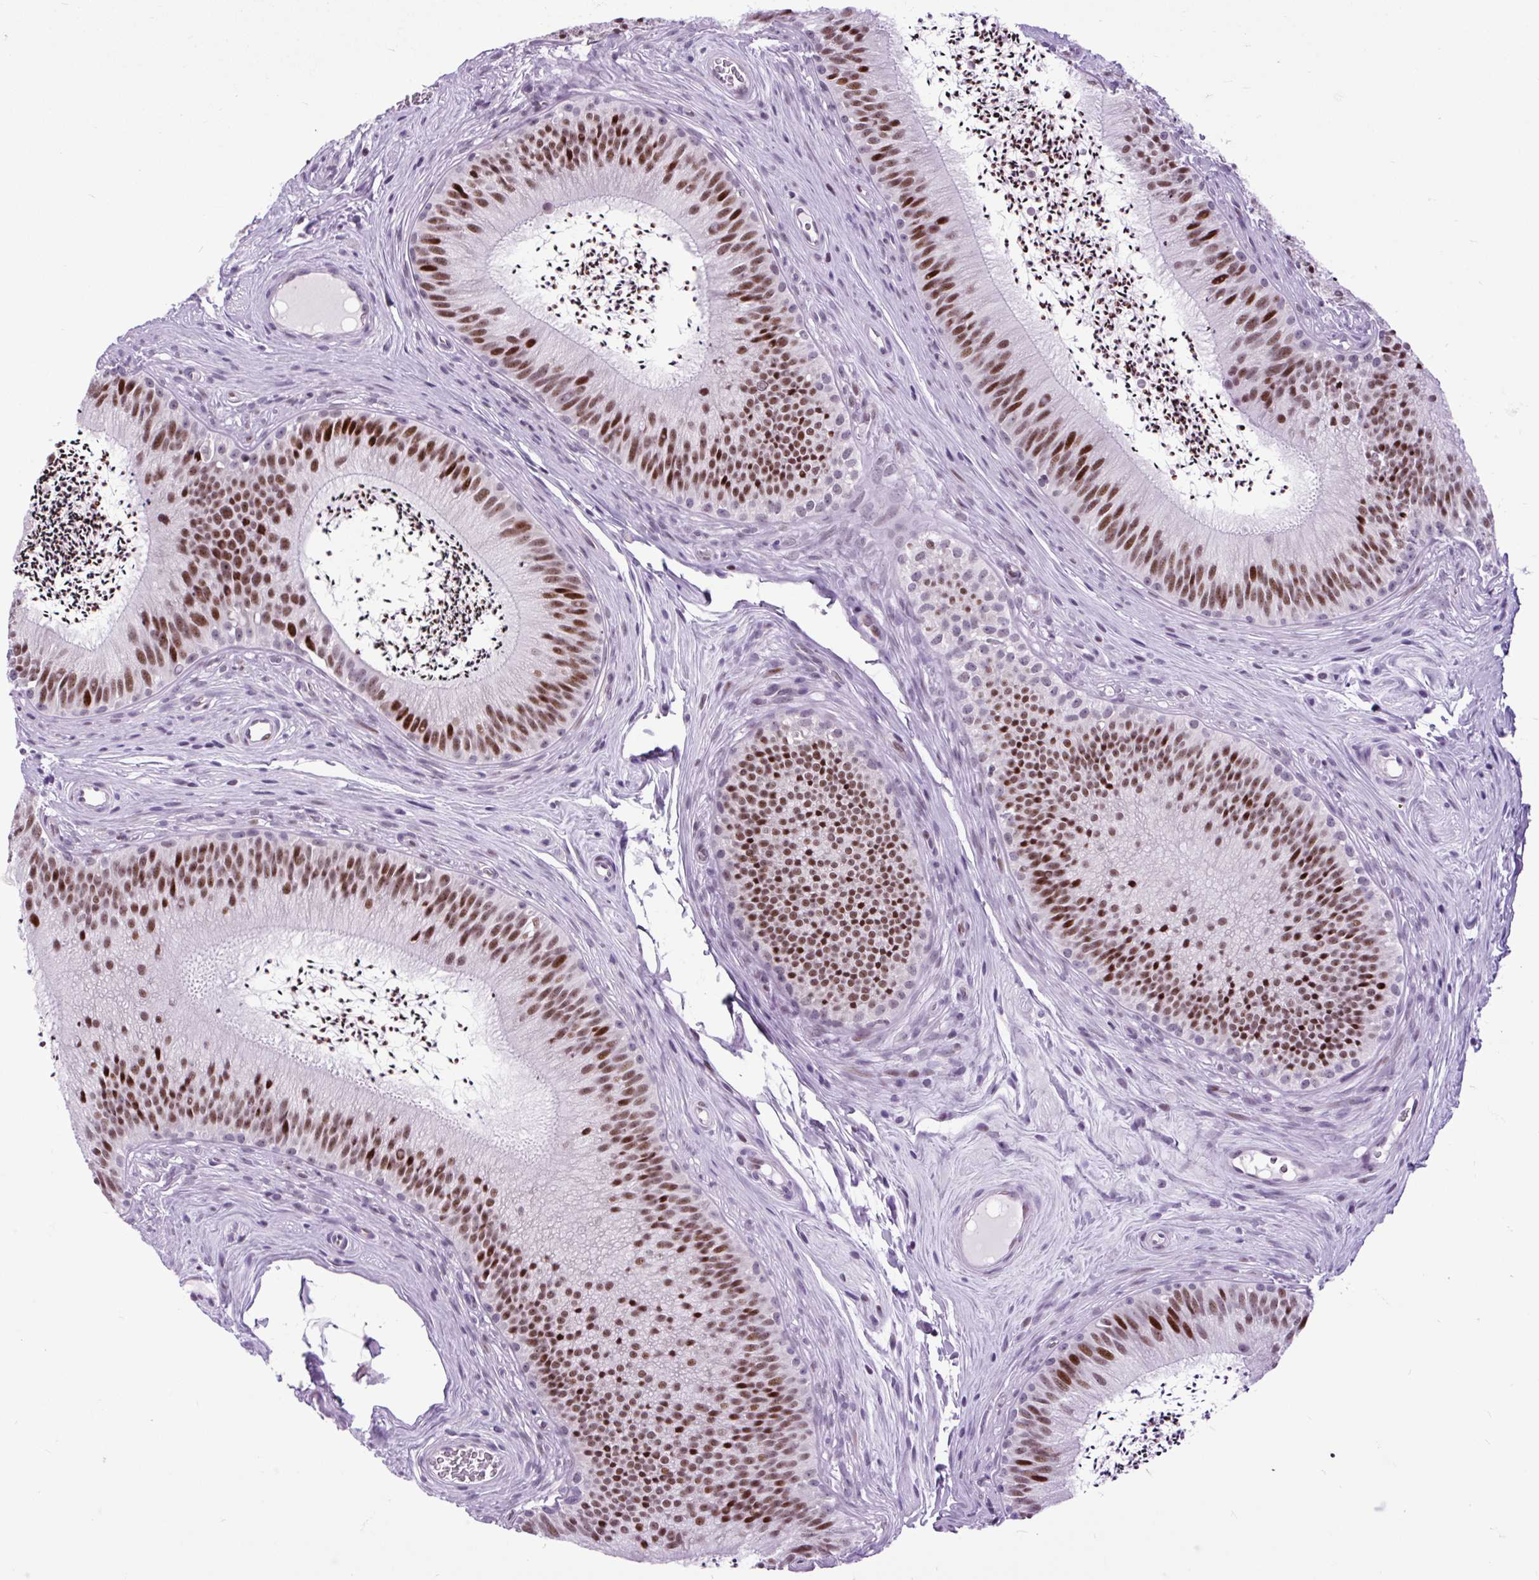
{"staining": {"intensity": "moderate", "quantity": ">75%", "location": "nuclear"}, "tissue": "epididymis", "cell_type": "Glandular cells", "image_type": "normal", "snomed": [{"axis": "morphology", "description": "Normal tissue, NOS"}, {"axis": "topography", "description": "Epididymis"}], "caption": "IHC micrograph of benign human epididymis stained for a protein (brown), which demonstrates medium levels of moderate nuclear positivity in about >75% of glandular cells.", "gene": "CLK2", "patient": {"sex": "male", "age": 24}}